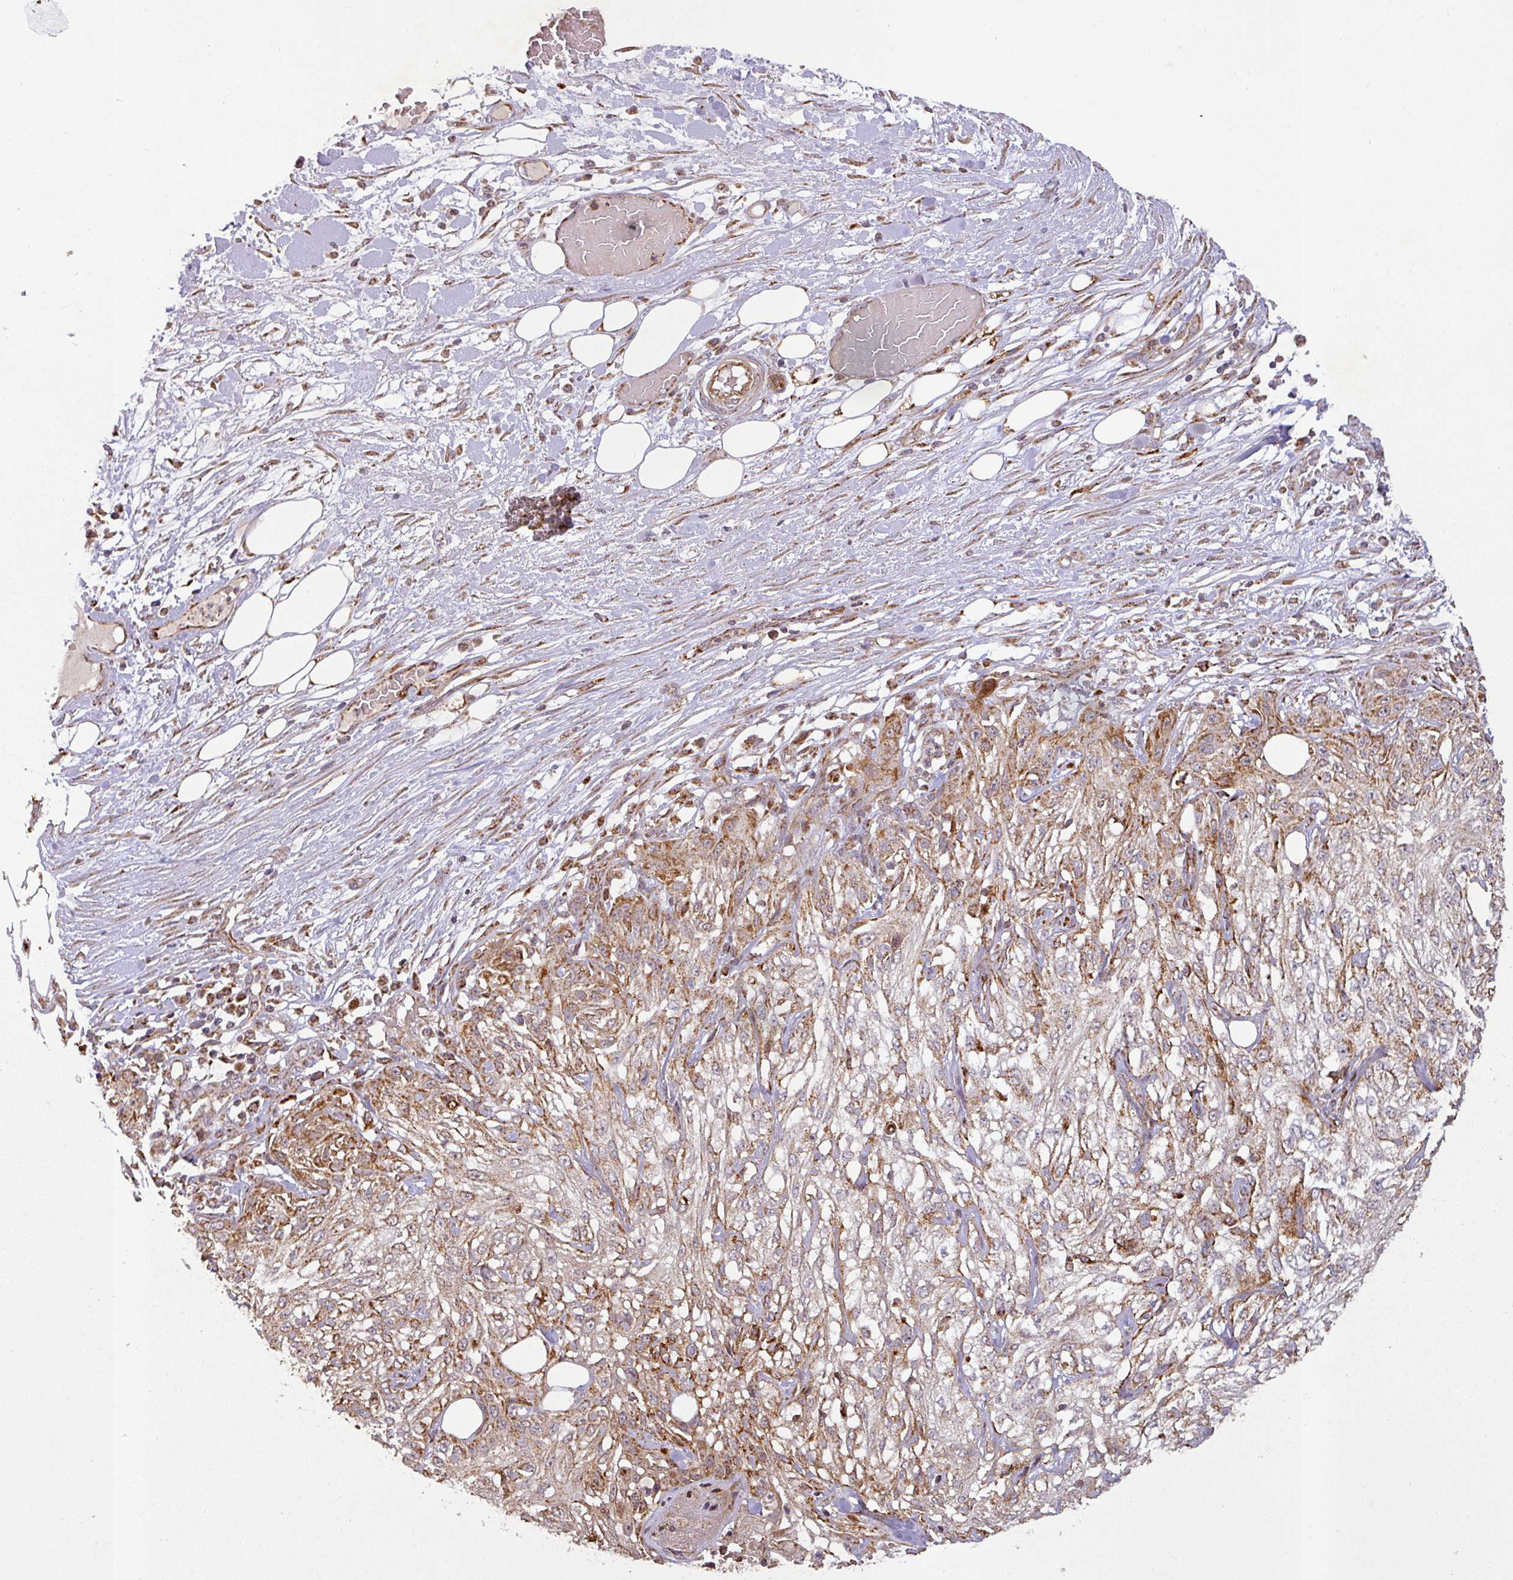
{"staining": {"intensity": "moderate", "quantity": ">75%", "location": "cytoplasmic/membranous"}, "tissue": "skin cancer", "cell_type": "Tumor cells", "image_type": "cancer", "snomed": [{"axis": "morphology", "description": "Squamous cell carcinoma, NOS"}, {"axis": "morphology", "description": "Squamous cell carcinoma, metastatic, NOS"}, {"axis": "topography", "description": "Skin"}, {"axis": "topography", "description": "Lymph node"}], "caption": "Protein positivity by immunohistochemistry (IHC) exhibits moderate cytoplasmic/membranous positivity in approximately >75% of tumor cells in skin cancer (metastatic squamous cell carcinoma).", "gene": "GPD2", "patient": {"sex": "male", "age": 75}}